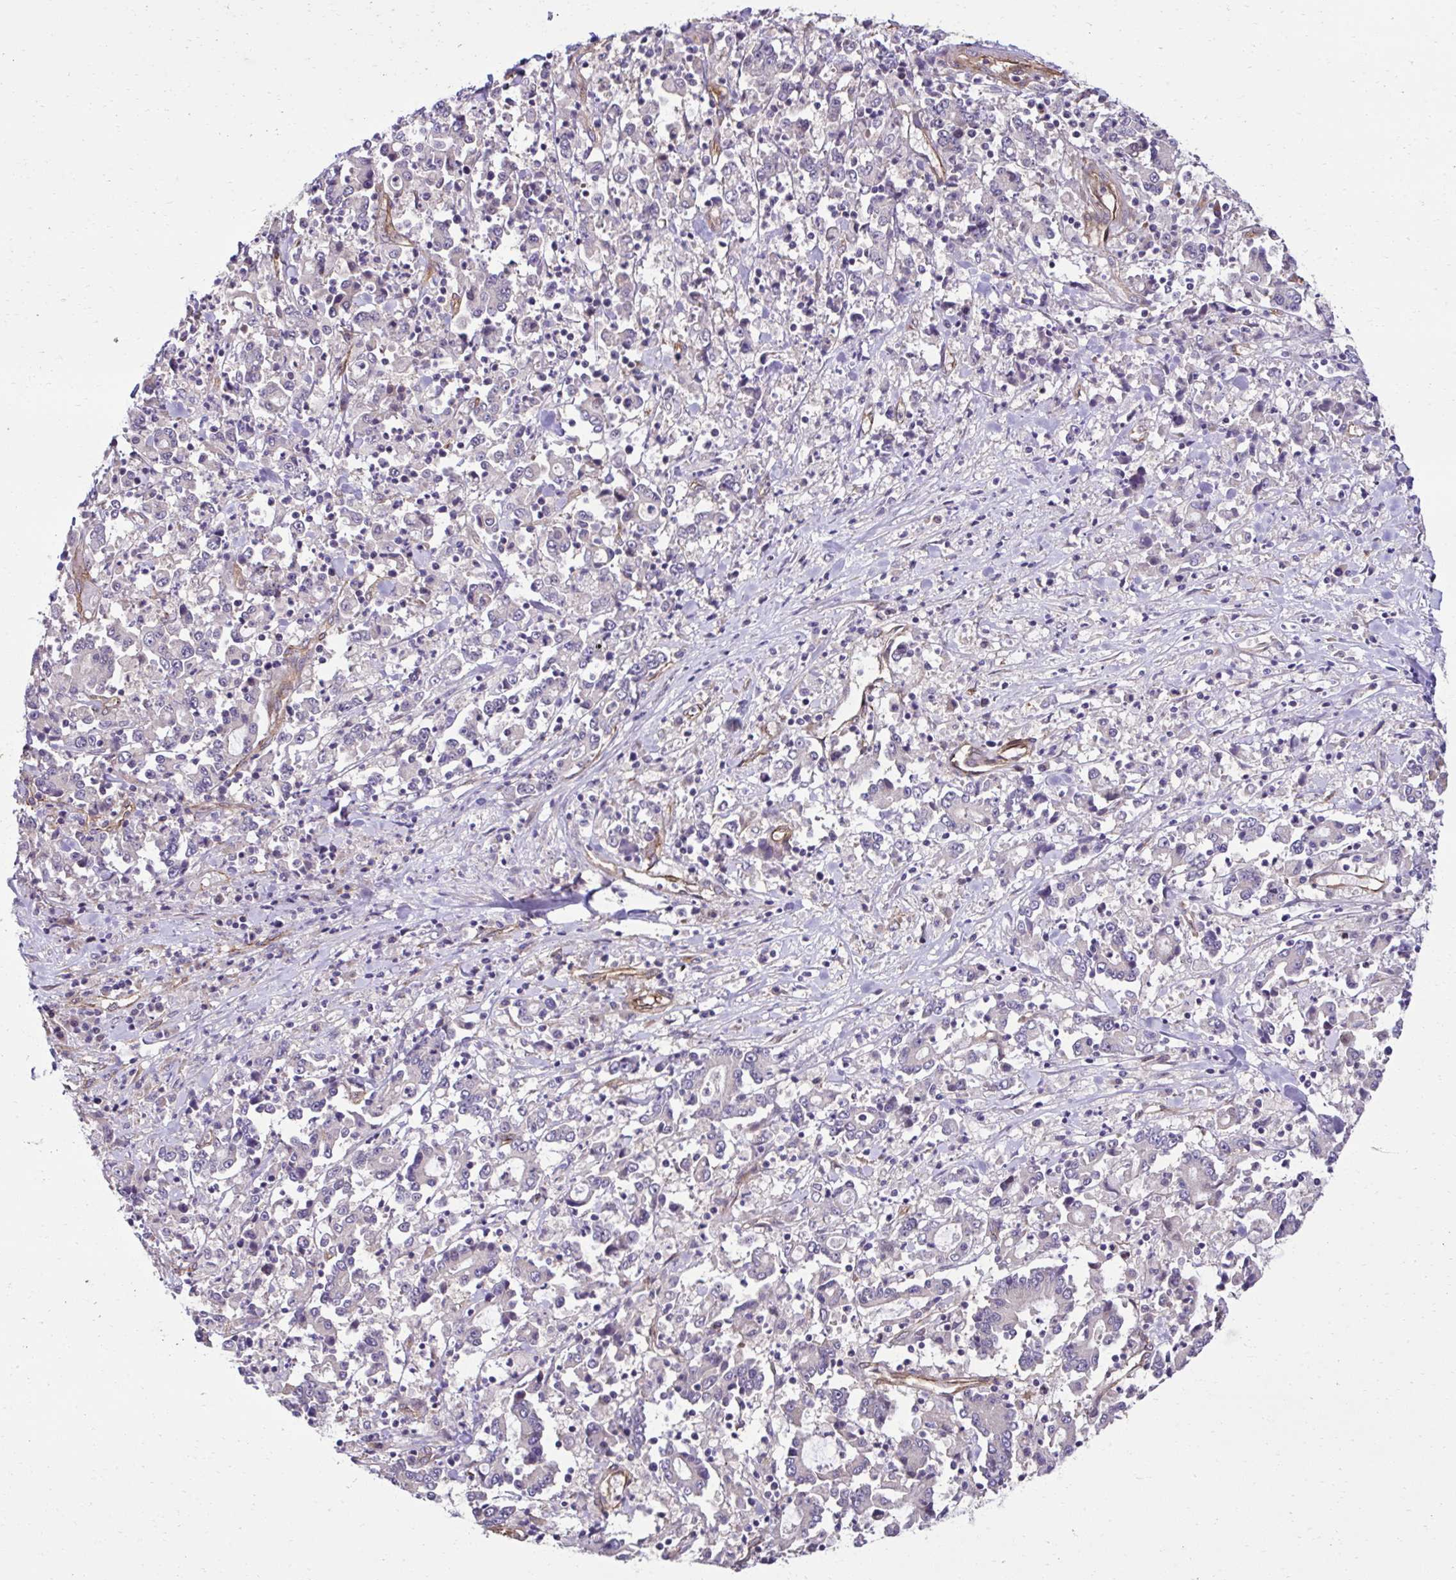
{"staining": {"intensity": "negative", "quantity": "none", "location": "none"}, "tissue": "stomach cancer", "cell_type": "Tumor cells", "image_type": "cancer", "snomed": [{"axis": "morphology", "description": "Adenocarcinoma, NOS"}, {"axis": "topography", "description": "Stomach, upper"}], "caption": "Immunohistochemistry histopathology image of neoplastic tissue: stomach cancer stained with DAB (3,3'-diaminobenzidine) exhibits no significant protein staining in tumor cells.", "gene": "TRIM52", "patient": {"sex": "male", "age": 68}}